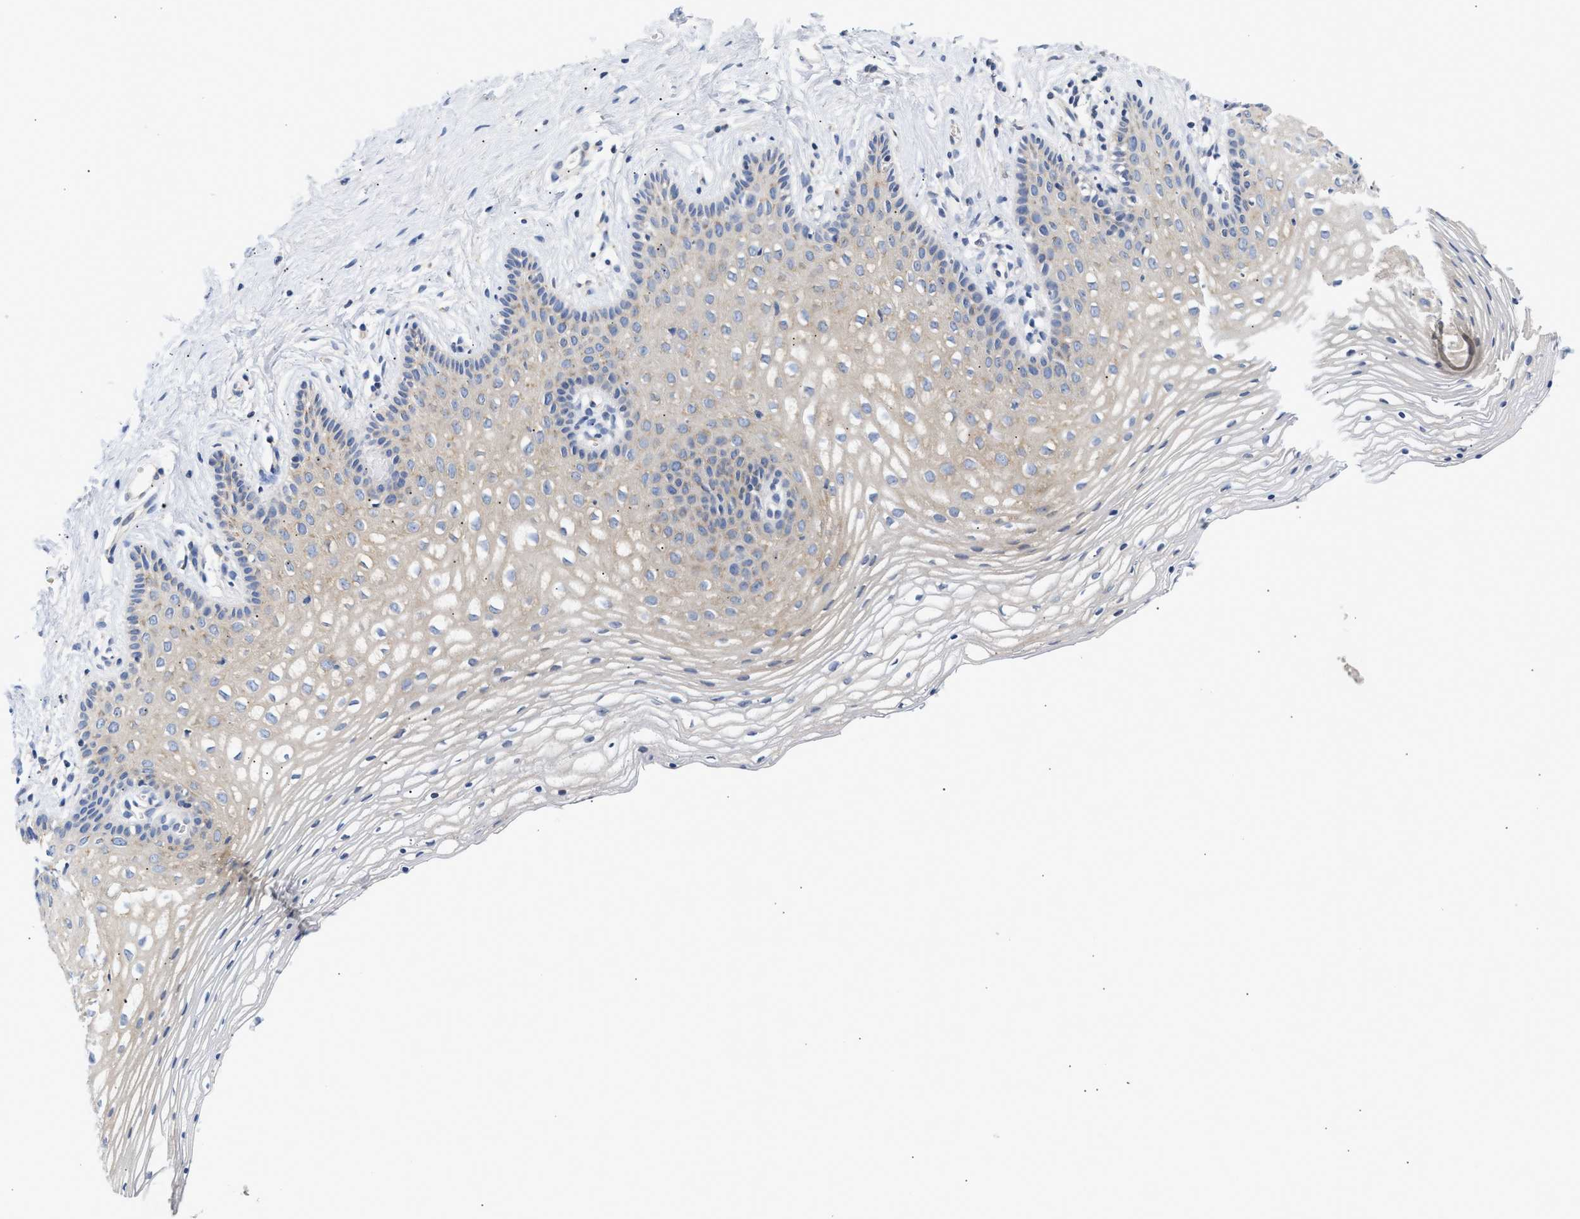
{"staining": {"intensity": "weak", "quantity": "<25%", "location": "cytoplasmic/membranous"}, "tissue": "vagina", "cell_type": "Squamous epithelial cells", "image_type": "normal", "snomed": [{"axis": "morphology", "description": "Normal tissue, NOS"}, {"axis": "topography", "description": "Vagina"}], "caption": "Histopathology image shows no significant protein staining in squamous epithelial cells of normal vagina. The staining is performed using DAB (3,3'-diaminobenzidine) brown chromogen with nuclei counter-stained in using hematoxylin.", "gene": "TRIM50", "patient": {"sex": "female", "age": 32}}